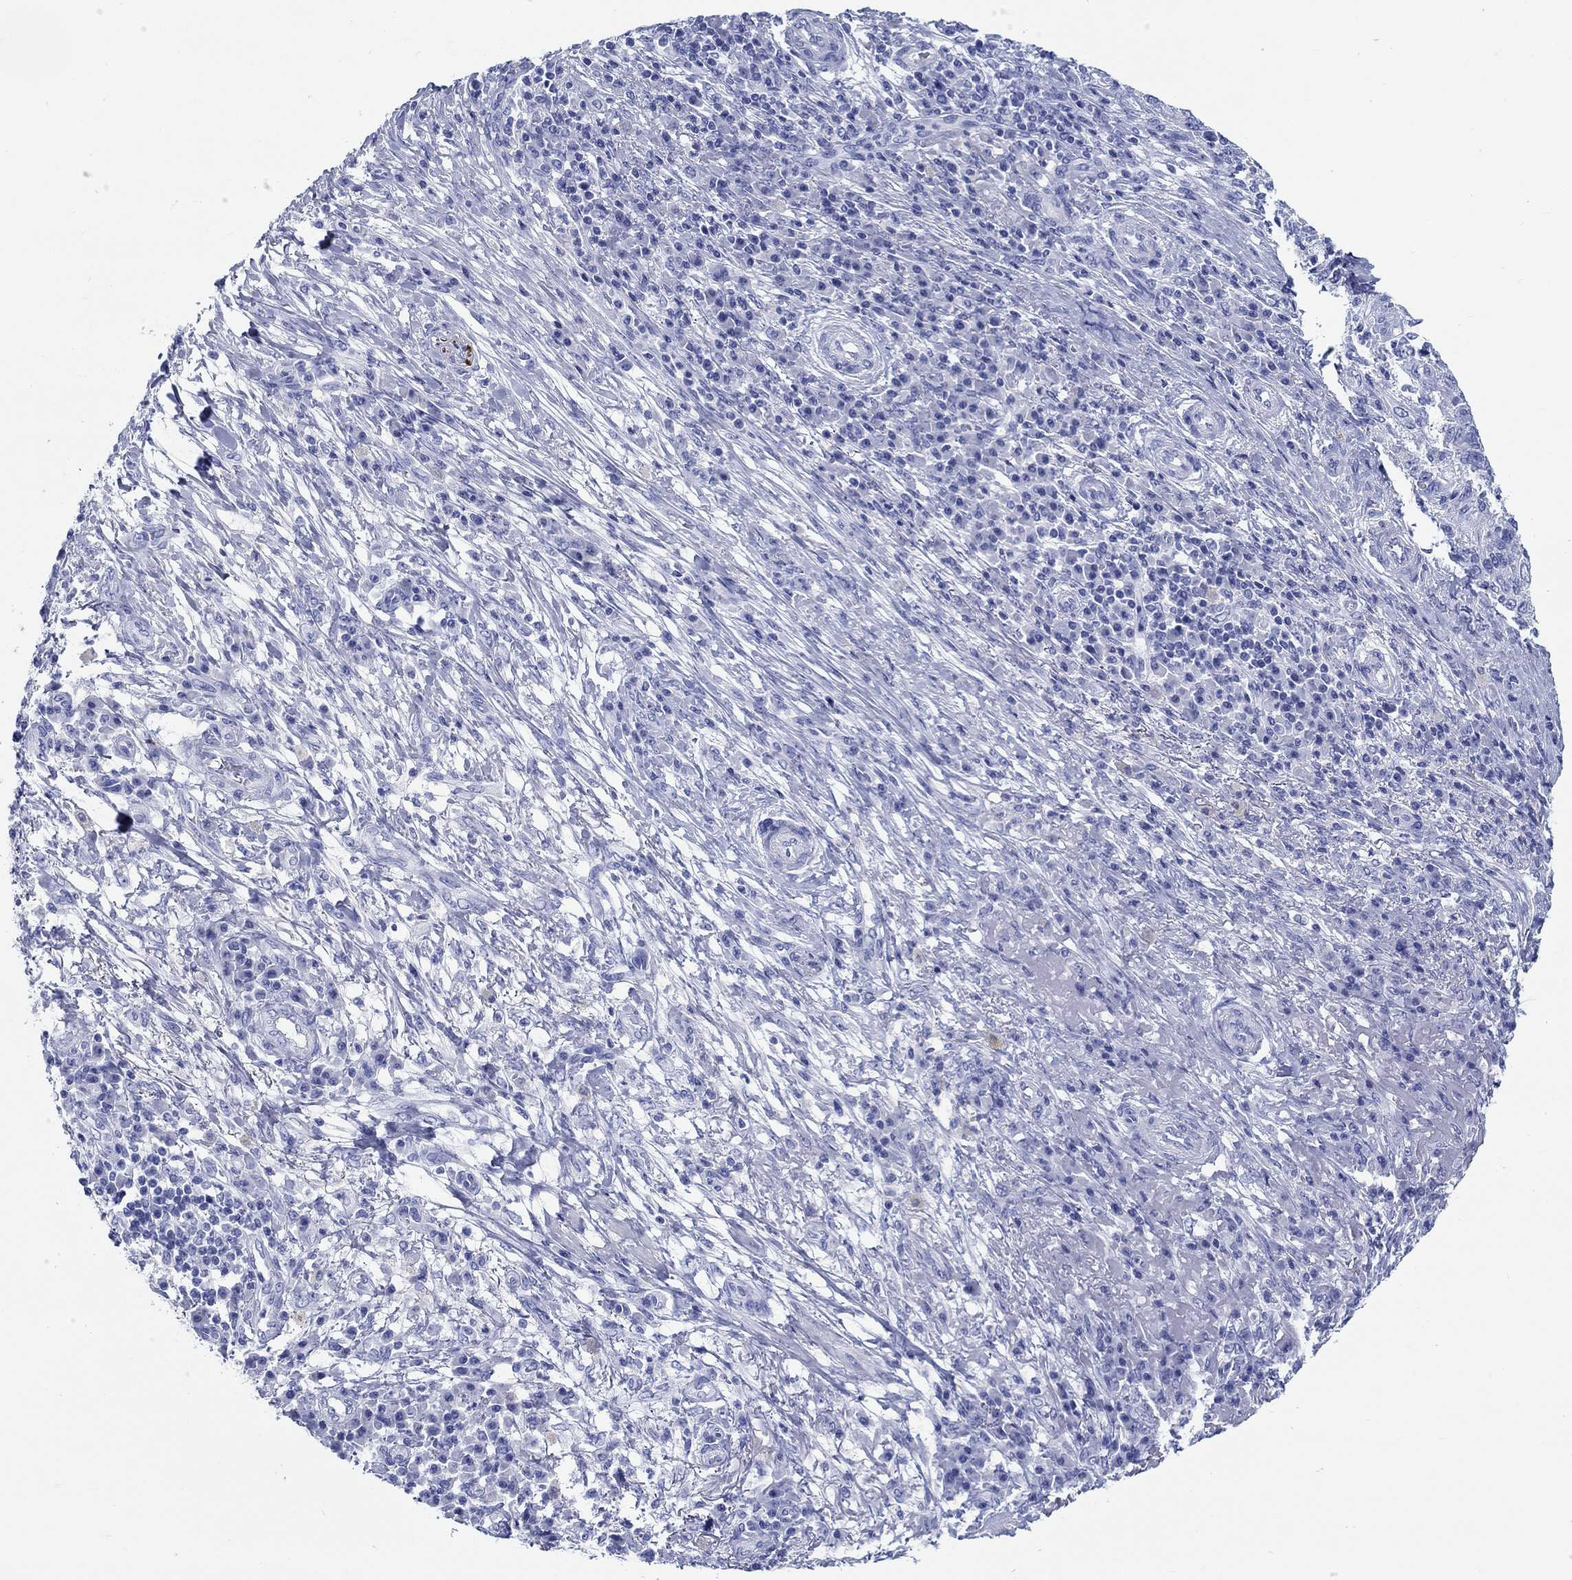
{"staining": {"intensity": "negative", "quantity": "none", "location": "none"}, "tissue": "skin cancer", "cell_type": "Tumor cells", "image_type": "cancer", "snomed": [{"axis": "morphology", "description": "Squamous cell carcinoma, NOS"}, {"axis": "topography", "description": "Skin"}], "caption": "Micrograph shows no protein staining in tumor cells of skin cancer tissue.", "gene": "FBXO2", "patient": {"sex": "male", "age": 92}}